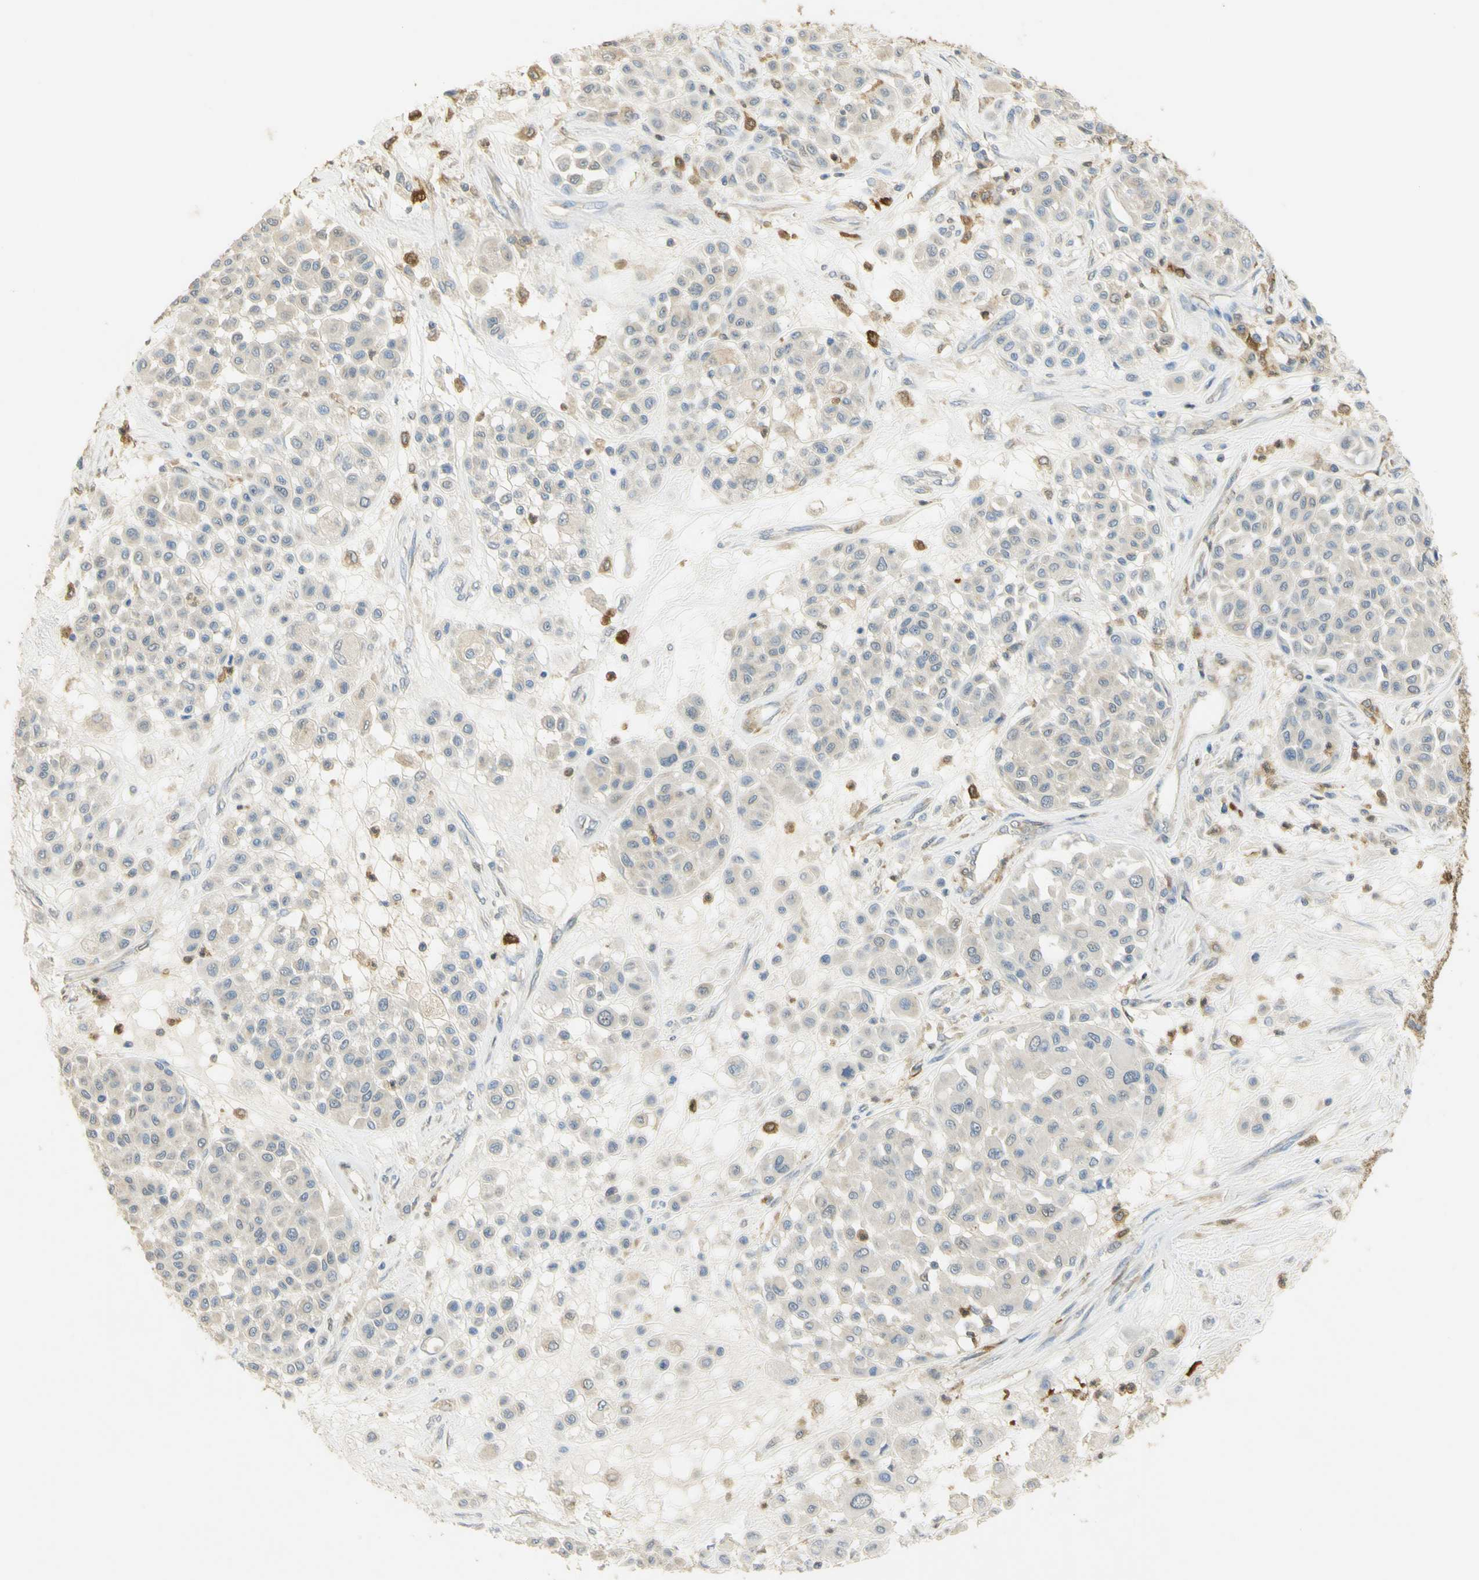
{"staining": {"intensity": "negative", "quantity": "none", "location": "none"}, "tissue": "melanoma", "cell_type": "Tumor cells", "image_type": "cancer", "snomed": [{"axis": "morphology", "description": "Malignant melanoma, Metastatic site"}, {"axis": "topography", "description": "Soft tissue"}], "caption": "IHC micrograph of melanoma stained for a protein (brown), which demonstrates no positivity in tumor cells. (DAB immunohistochemistry (IHC) visualized using brightfield microscopy, high magnification).", "gene": "PAK1", "patient": {"sex": "male", "age": 41}}